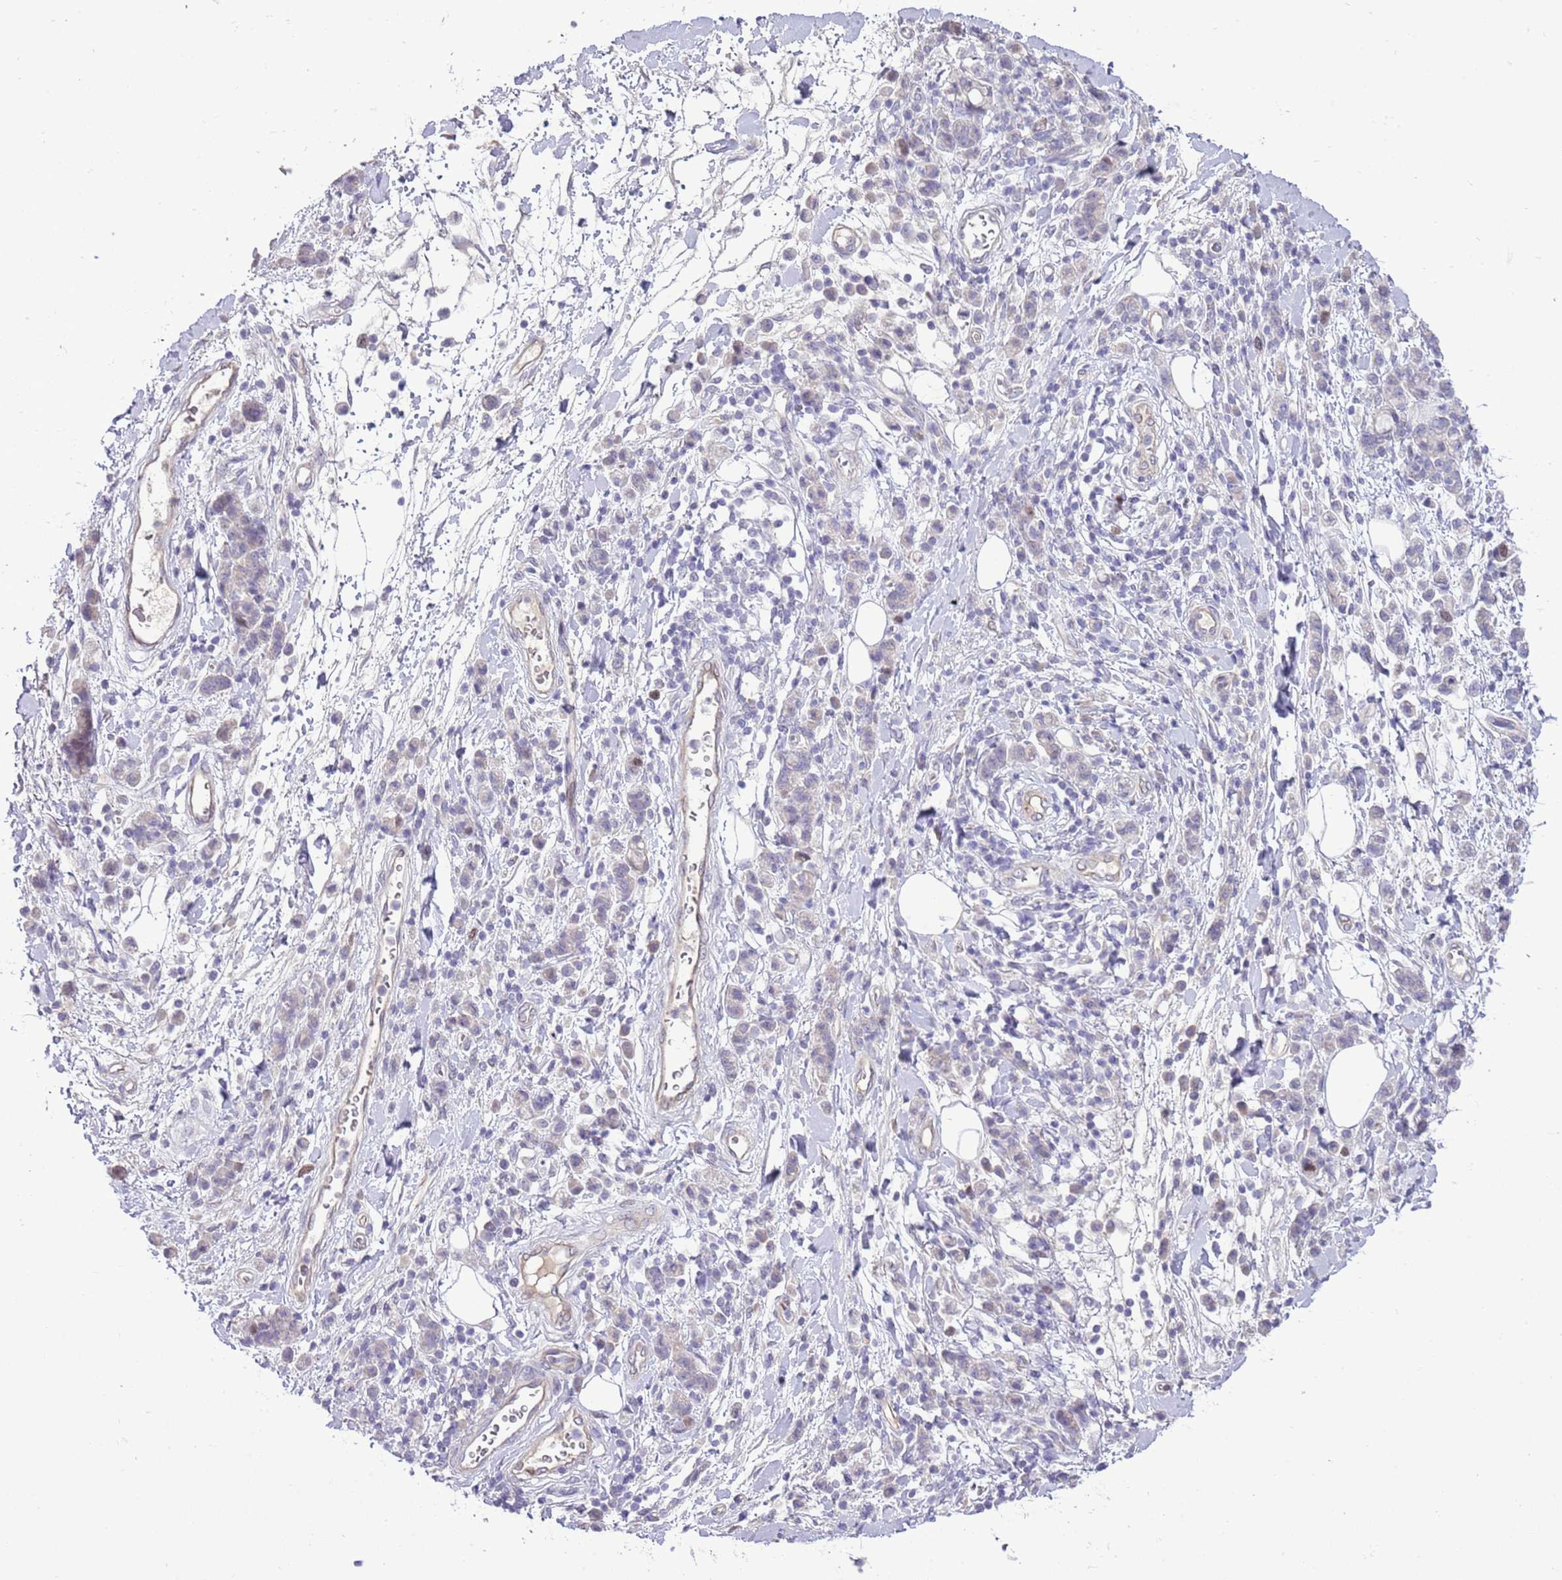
{"staining": {"intensity": "negative", "quantity": "none", "location": "none"}, "tissue": "stomach cancer", "cell_type": "Tumor cells", "image_type": "cancer", "snomed": [{"axis": "morphology", "description": "Adenocarcinoma, NOS"}, {"axis": "topography", "description": "Stomach"}], "caption": "The immunohistochemistry (IHC) image has no significant expression in tumor cells of stomach adenocarcinoma tissue.", "gene": "FBRSL1", "patient": {"sex": "male", "age": 77}}